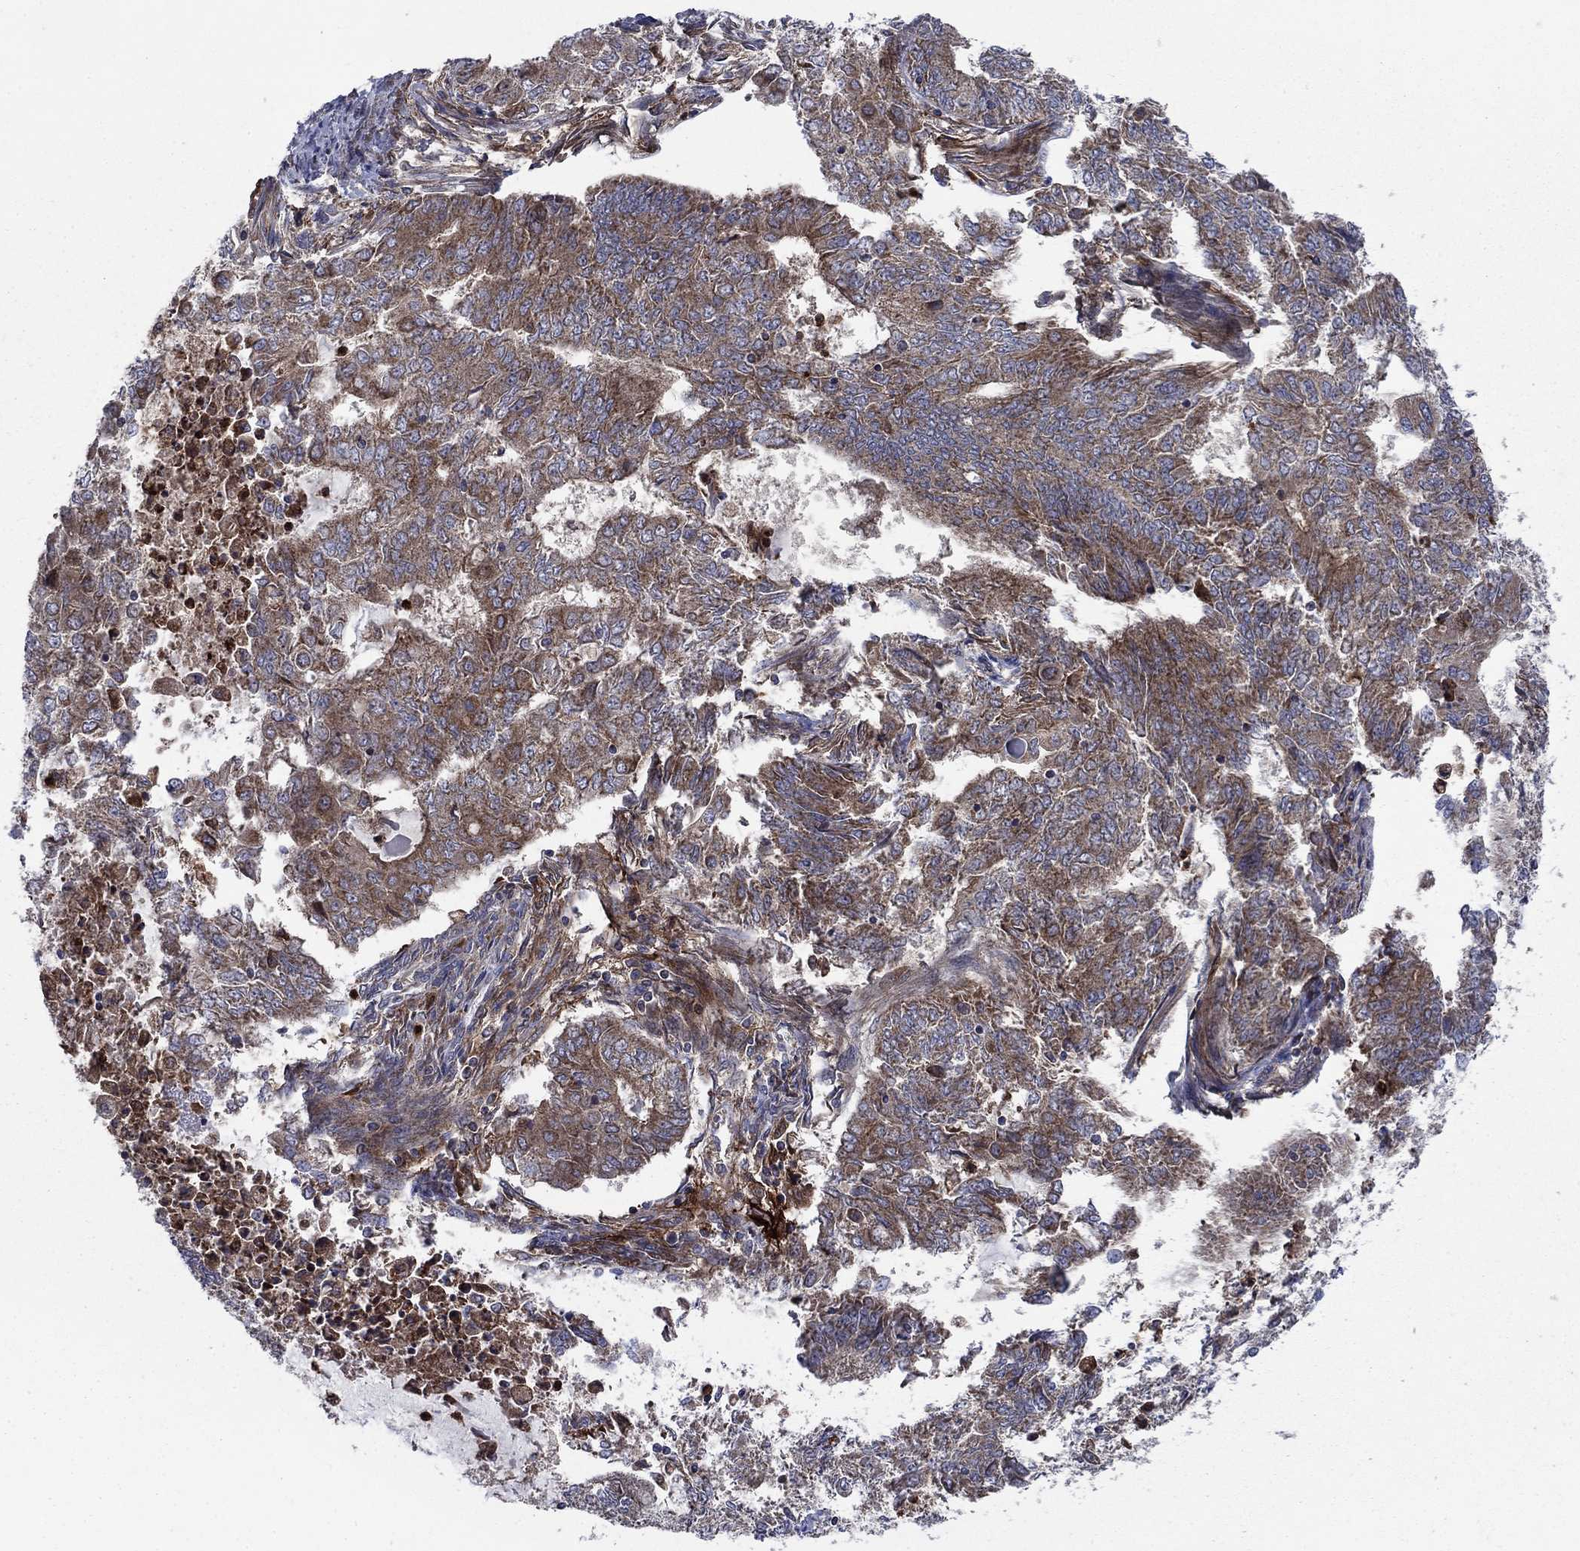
{"staining": {"intensity": "moderate", "quantity": "25%-75%", "location": "cytoplasmic/membranous"}, "tissue": "endometrial cancer", "cell_type": "Tumor cells", "image_type": "cancer", "snomed": [{"axis": "morphology", "description": "Adenocarcinoma, NOS"}, {"axis": "topography", "description": "Endometrium"}], "caption": "A brown stain shows moderate cytoplasmic/membranous staining of a protein in endometrial adenocarcinoma tumor cells.", "gene": "RNF19B", "patient": {"sex": "female", "age": 62}}